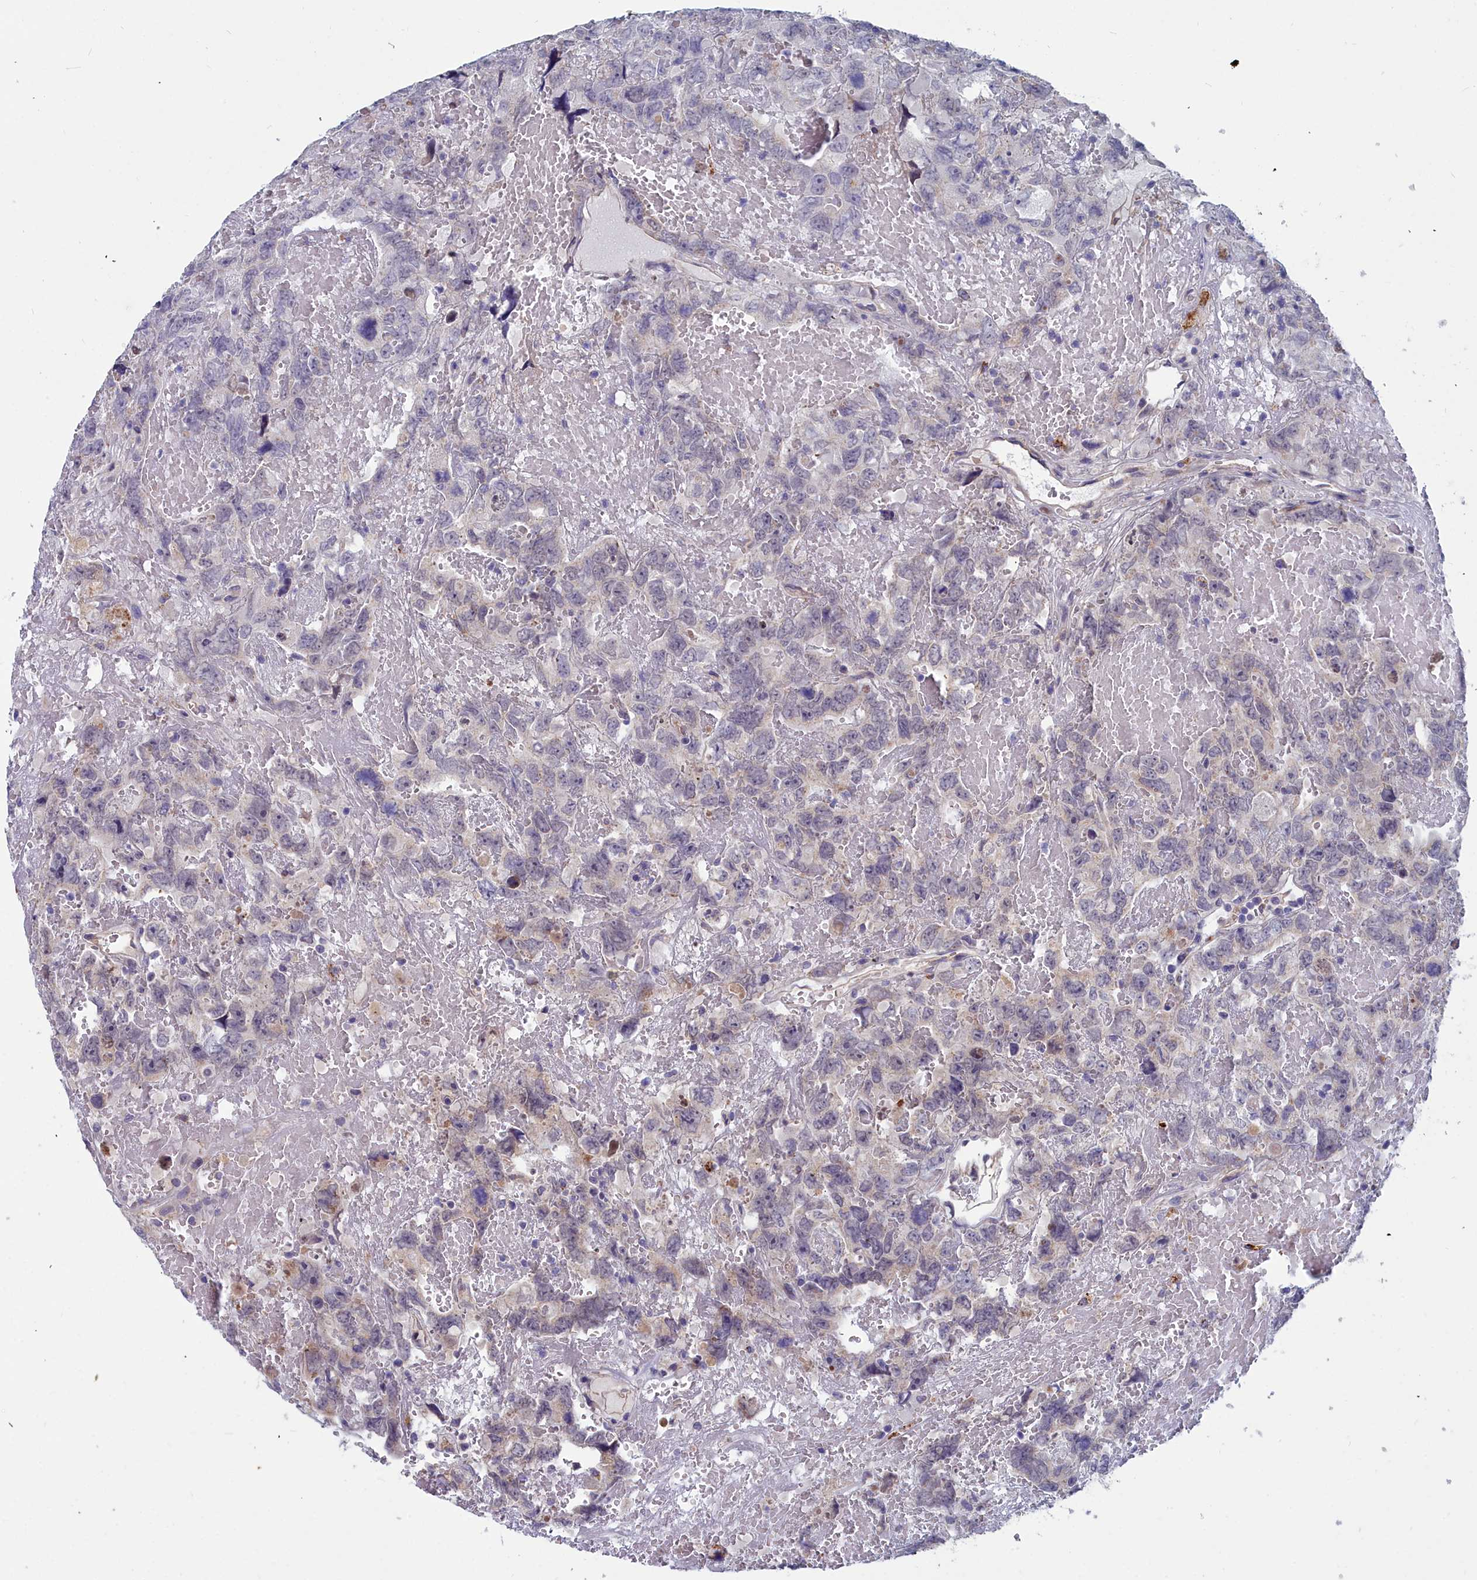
{"staining": {"intensity": "negative", "quantity": "none", "location": "none"}, "tissue": "testis cancer", "cell_type": "Tumor cells", "image_type": "cancer", "snomed": [{"axis": "morphology", "description": "Carcinoma, Embryonal, NOS"}, {"axis": "topography", "description": "Testis"}], "caption": "Immunohistochemical staining of testis cancer (embryonal carcinoma) exhibits no significant staining in tumor cells. (Stains: DAB (3,3'-diaminobenzidine) IHC with hematoxylin counter stain, Microscopy: brightfield microscopy at high magnification).", "gene": "RDX", "patient": {"sex": "male", "age": 45}}